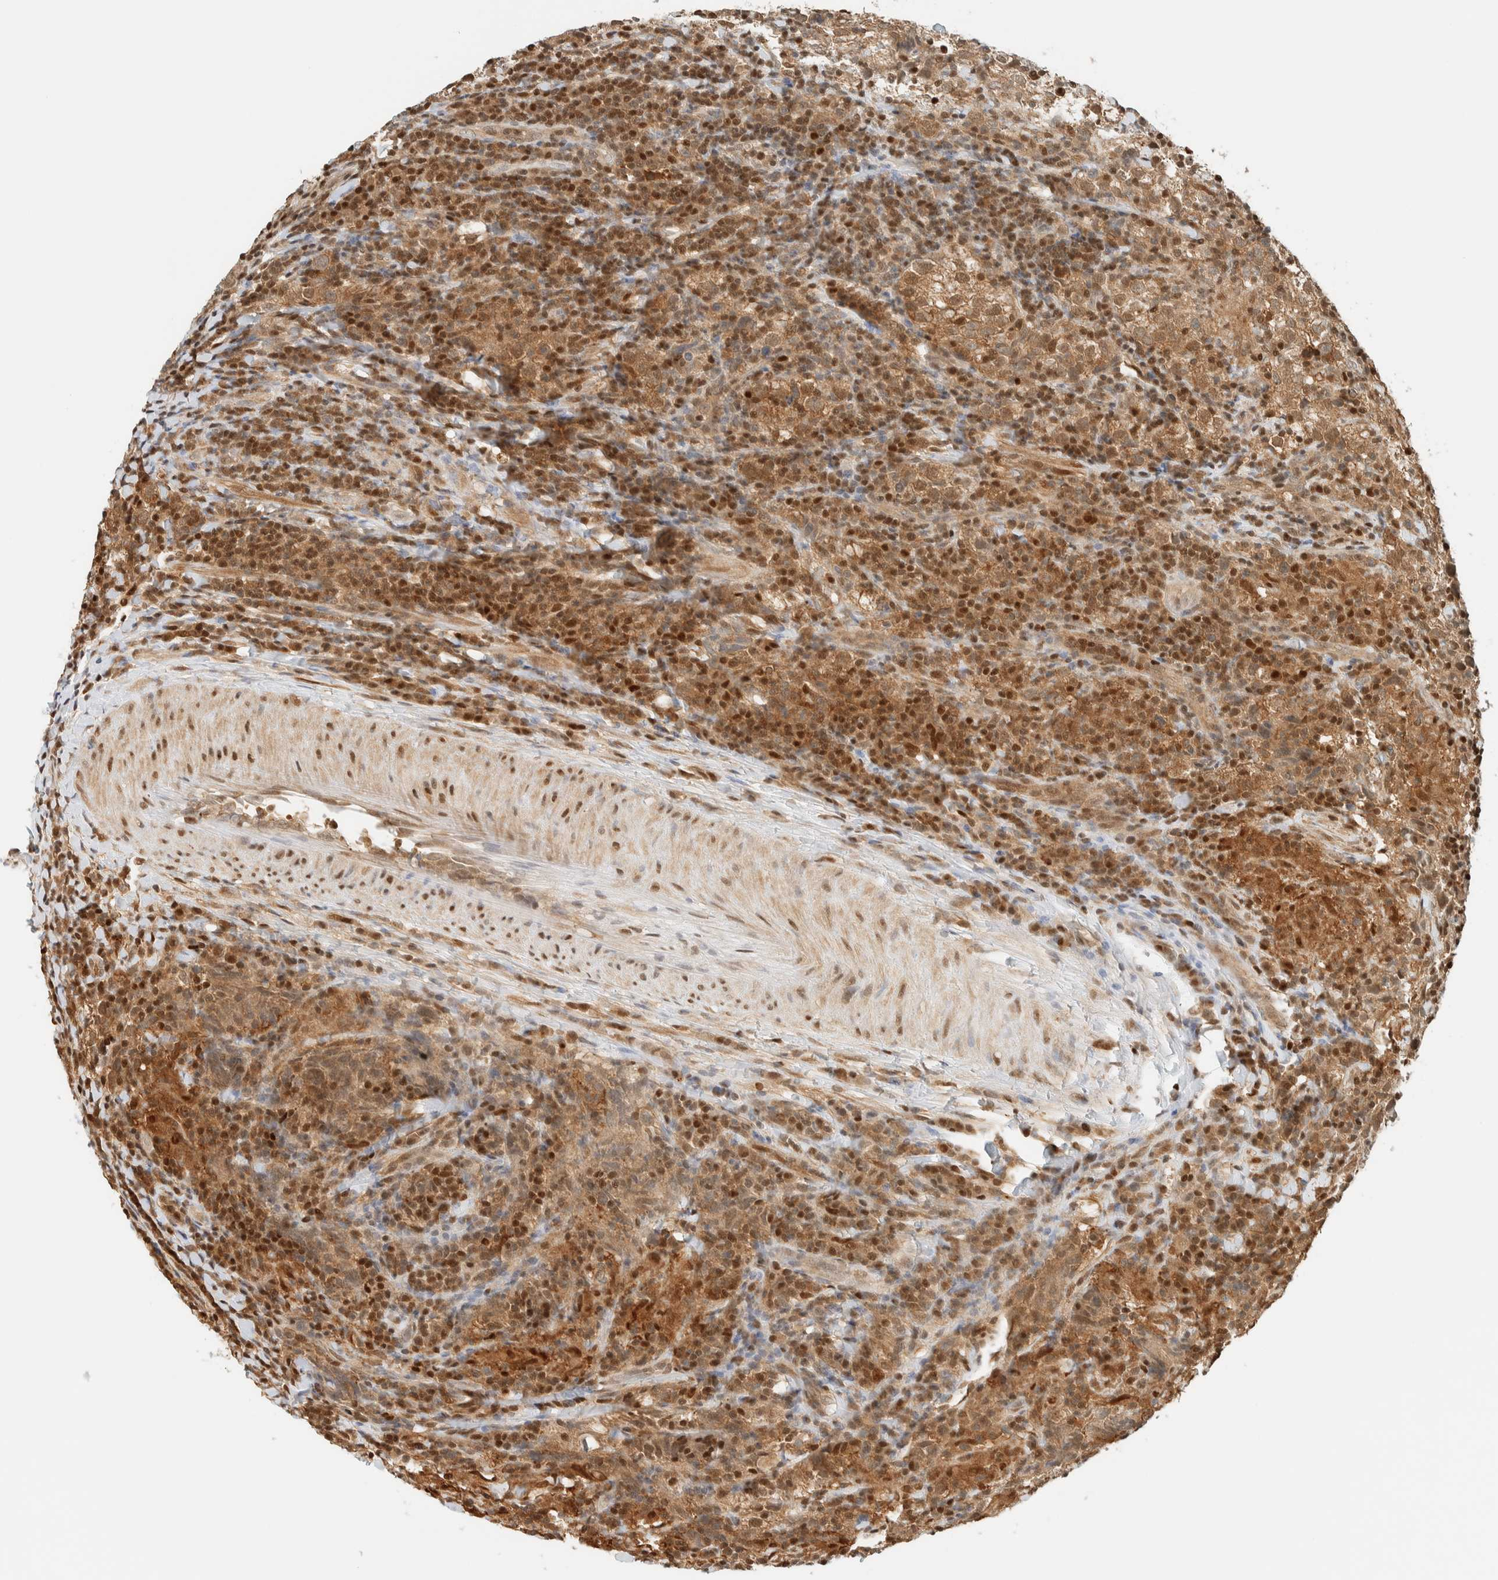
{"staining": {"intensity": "moderate", "quantity": ">75%", "location": "cytoplasmic/membranous"}, "tissue": "testis cancer", "cell_type": "Tumor cells", "image_type": "cancer", "snomed": [{"axis": "morphology", "description": "Seminoma, NOS"}, {"axis": "morphology", "description": "Carcinoma, Embryonal, NOS"}, {"axis": "topography", "description": "Testis"}], "caption": "Immunohistochemistry (IHC) micrograph of neoplastic tissue: human testis cancer (embryonal carcinoma) stained using immunohistochemistry (IHC) demonstrates medium levels of moderate protein expression localized specifically in the cytoplasmic/membranous of tumor cells, appearing as a cytoplasmic/membranous brown color.", "gene": "ZBTB37", "patient": {"sex": "male", "age": 36}}